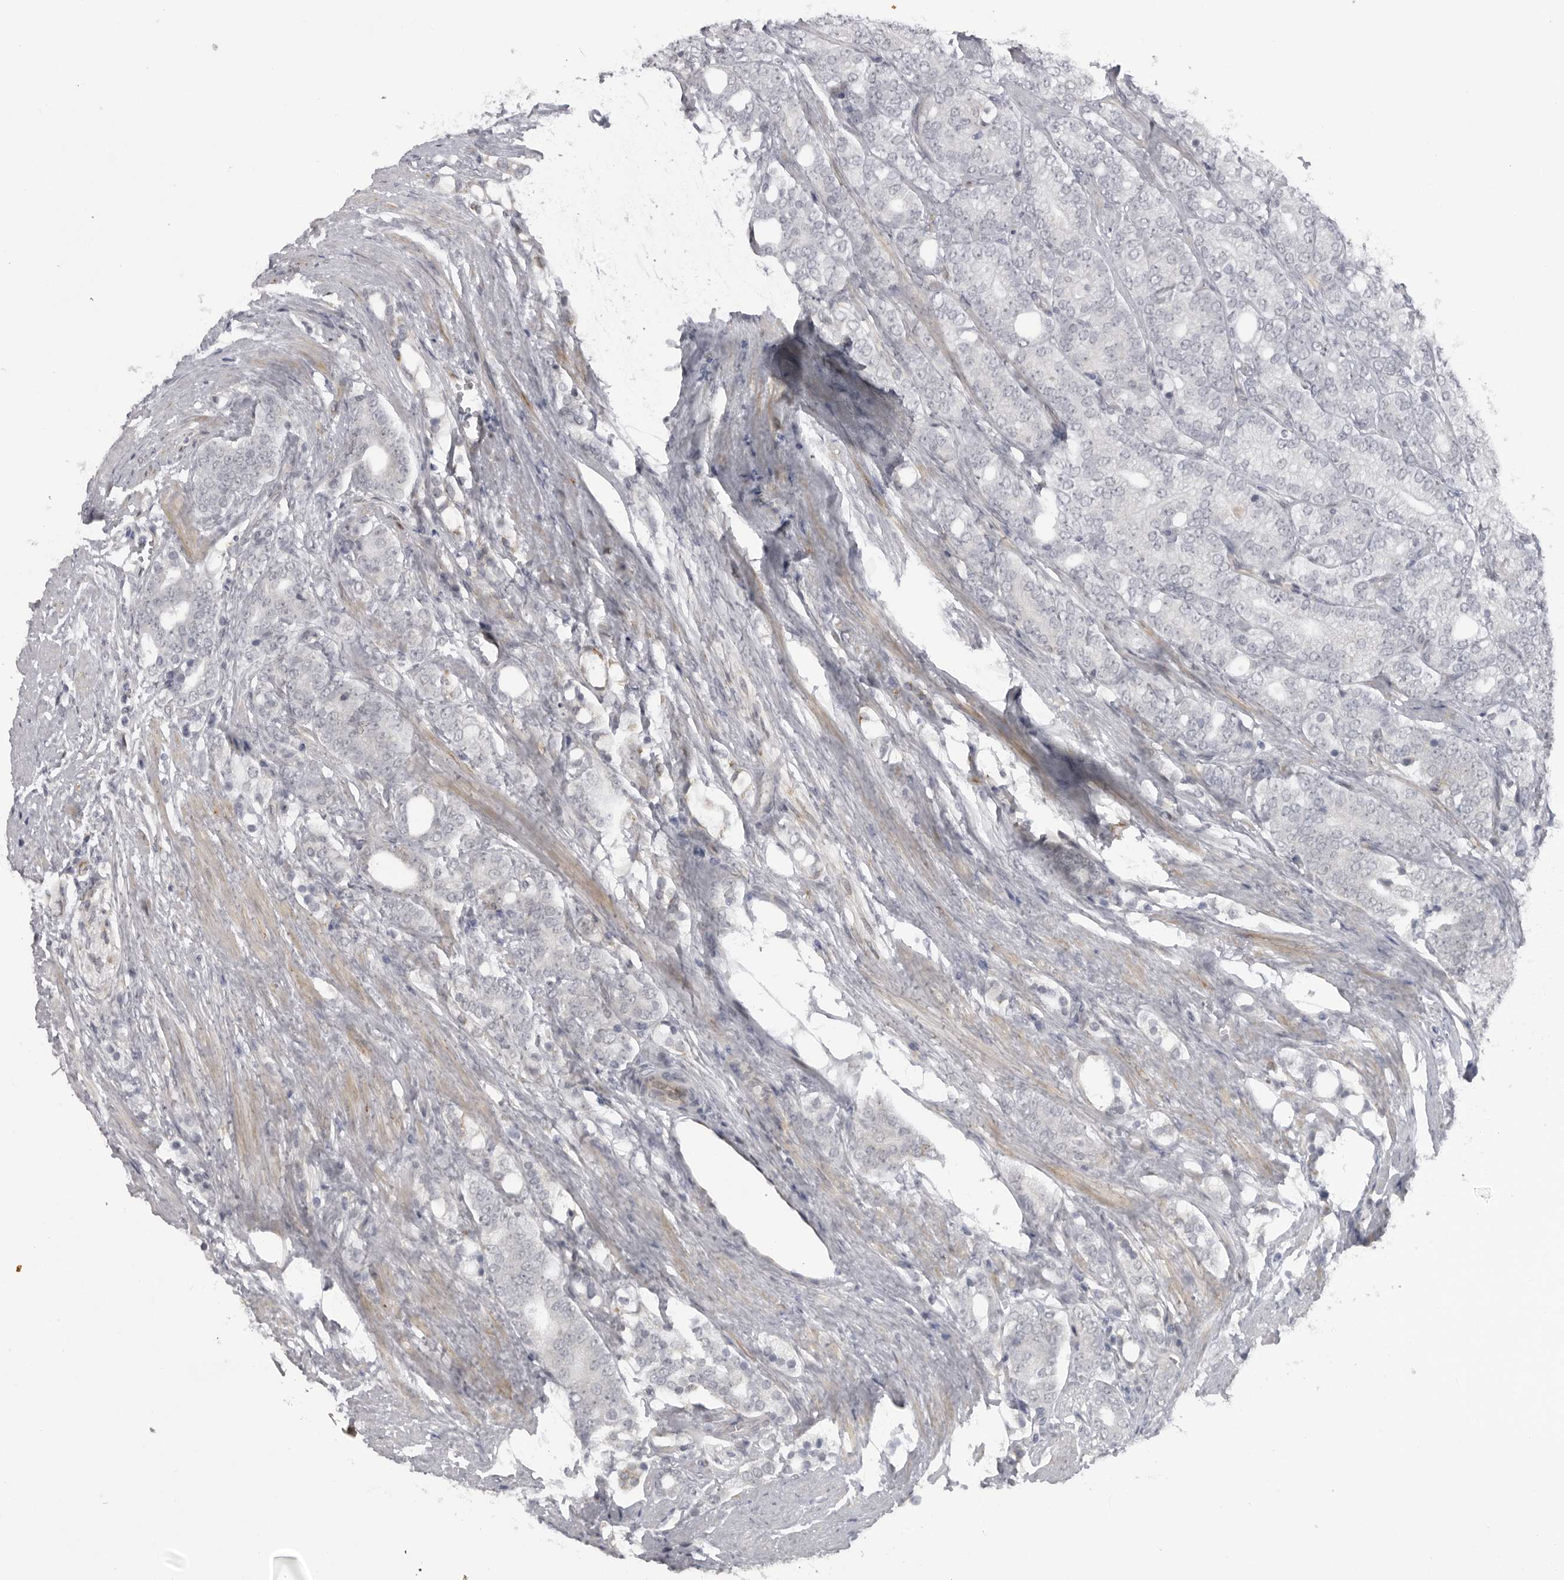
{"staining": {"intensity": "negative", "quantity": "none", "location": "none"}, "tissue": "prostate cancer", "cell_type": "Tumor cells", "image_type": "cancer", "snomed": [{"axis": "morphology", "description": "Adenocarcinoma, High grade"}, {"axis": "topography", "description": "Prostate"}], "caption": "A high-resolution histopathology image shows immunohistochemistry (IHC) staining of prostate cancer (adenocarcinoma (high-grade)), which displays no significant expression in tumor cells. (Stains: DAB immunohistochemistry (IHC) with hematoxylin counter stain, Microscopy: brightfield microscopy at high magnification).", "gene": "DNAH14", "patient": {"sex": "male", "age": 57}}